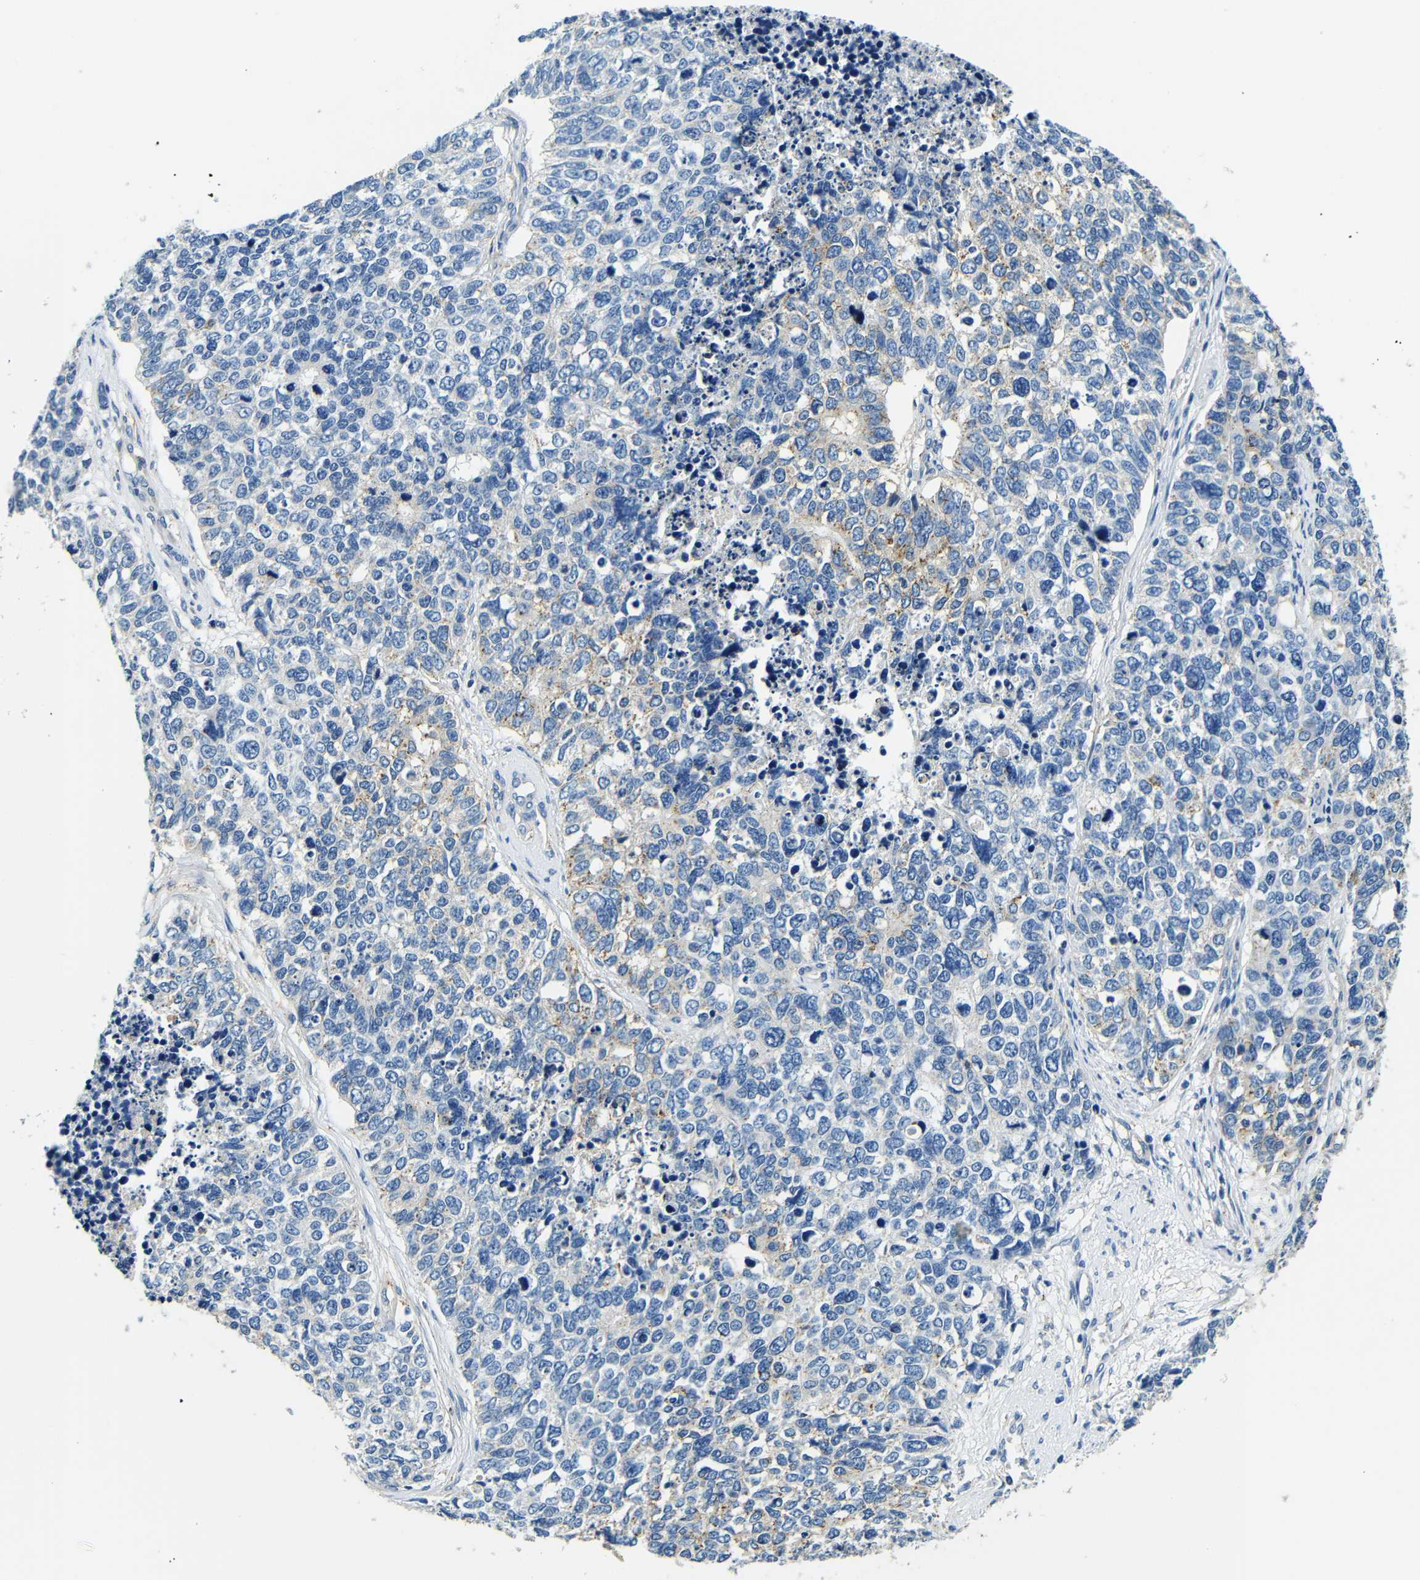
{"staining": {"intensity": "negative", "quantity": "none", "location": "none"}, "tissue": "cervical cancer", "cell_type": "Tumor cells", "image_type": "cancer", "snomed": [{"axis": "morphology", "description": "Squamous cell carcinoma, NOS"}, {"axis": "topography", "description": "Cervix"}], "caption": "This is an immunohistochemistry photomicrograph of human squamous cell carcinoma (cervical). There is no expression in tumor cells.", "gene": "FMO5", "patient": {"sex": "female", "age": 63}}